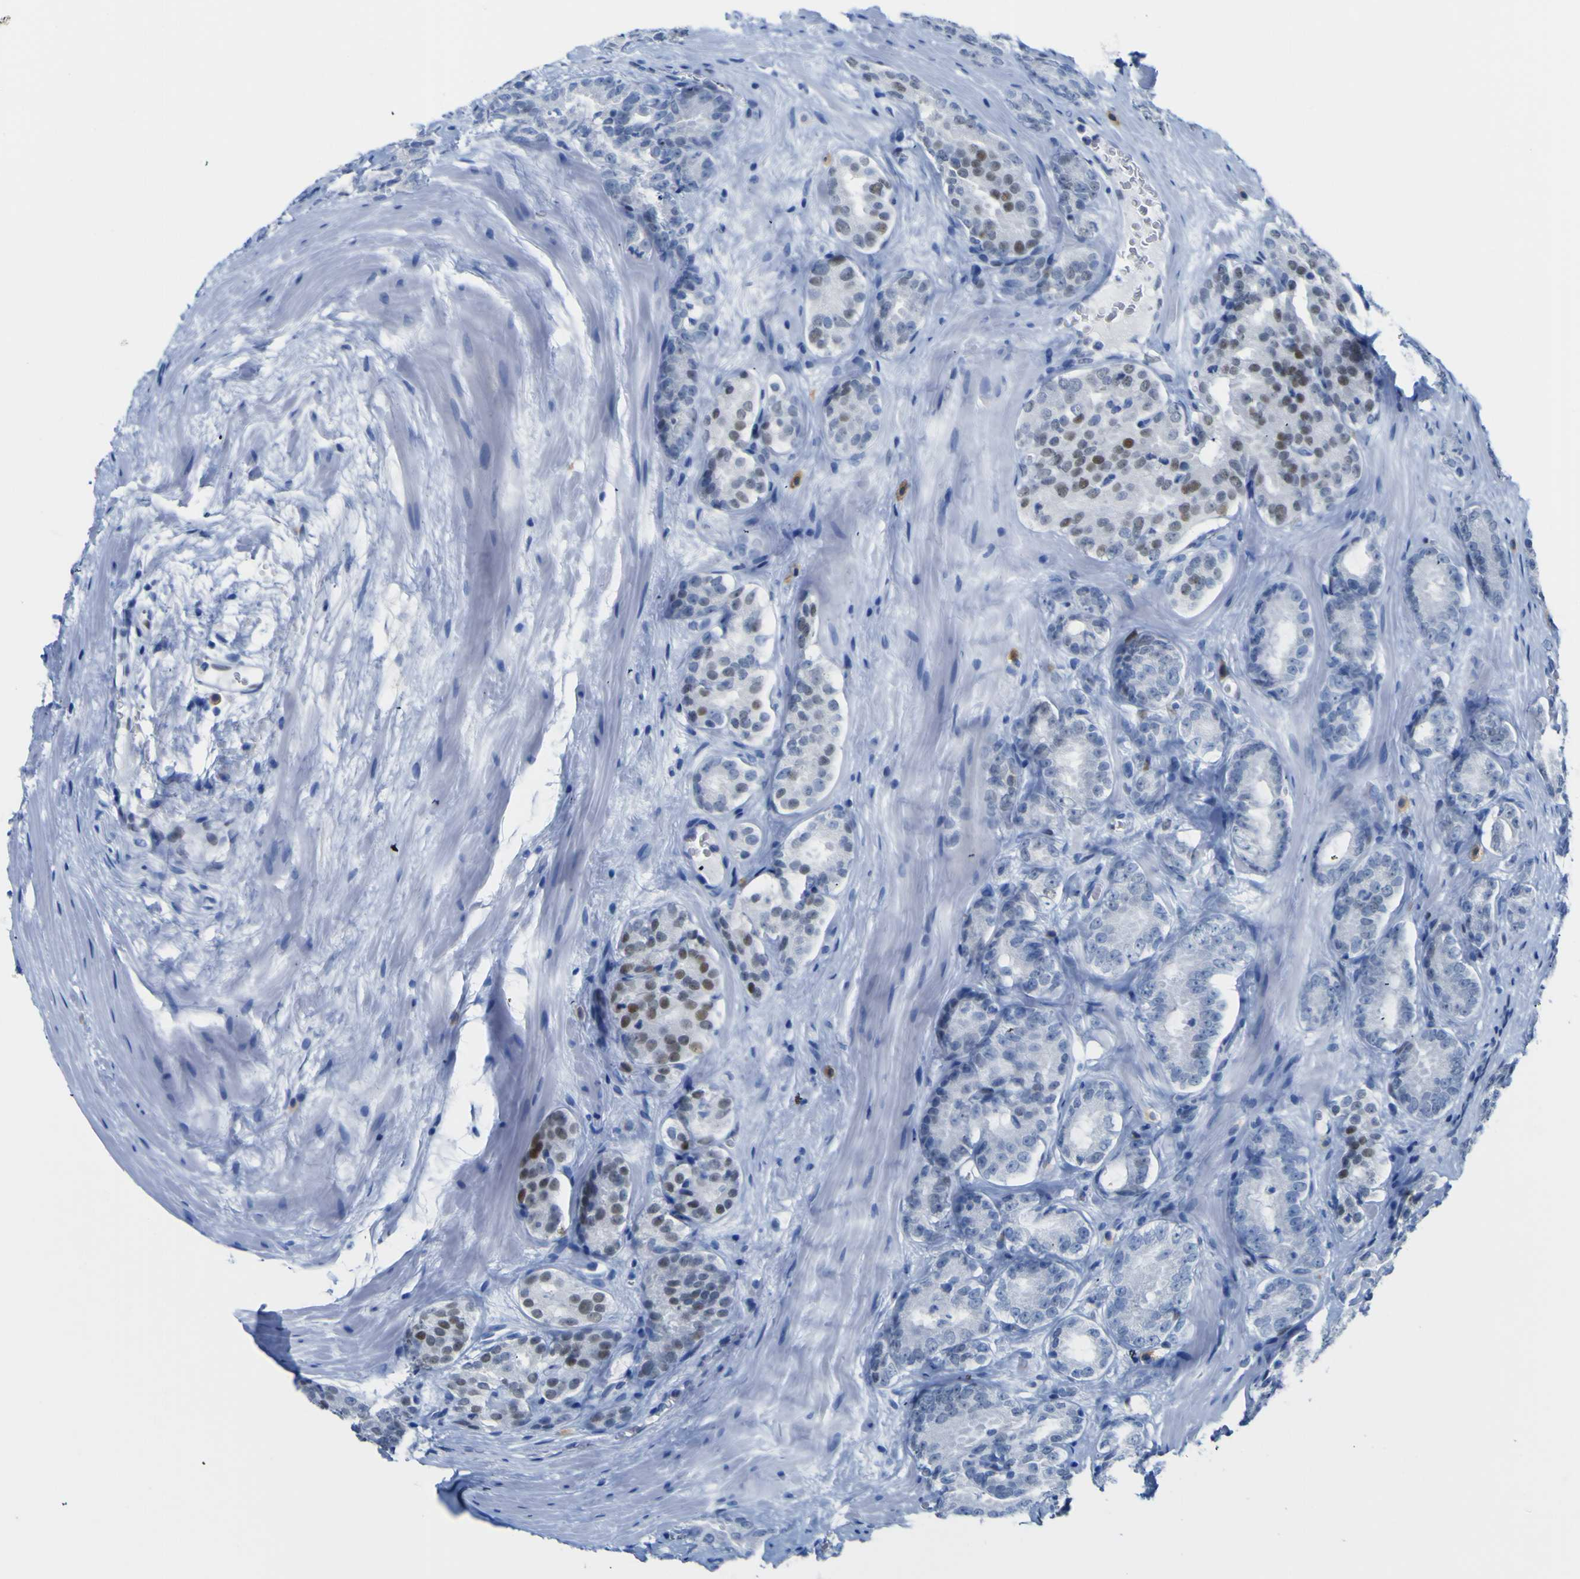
{"staining": {"intensity": "moderate", "quantity": "<25%", "location": "nuclear"}, "tissue": "prostate cancer", "cell_type": "Tumor cells", "image_type": "cancer", "snomed": [{"axis": "morphology", "description": "Adenocarcinoma, High grade"}, {"axis": "topography", "description": "Prostate"}], "caption": "Immunohistochemistry image of human prostate cancer (high-grade adenocarcinoma) stained for a protein (brown), which demonstrates low levels of moderate nuclear positivity in about <25% of tumor cells.", "gene": "DACH1", "patient": {"sex": "male", "age": 64}}